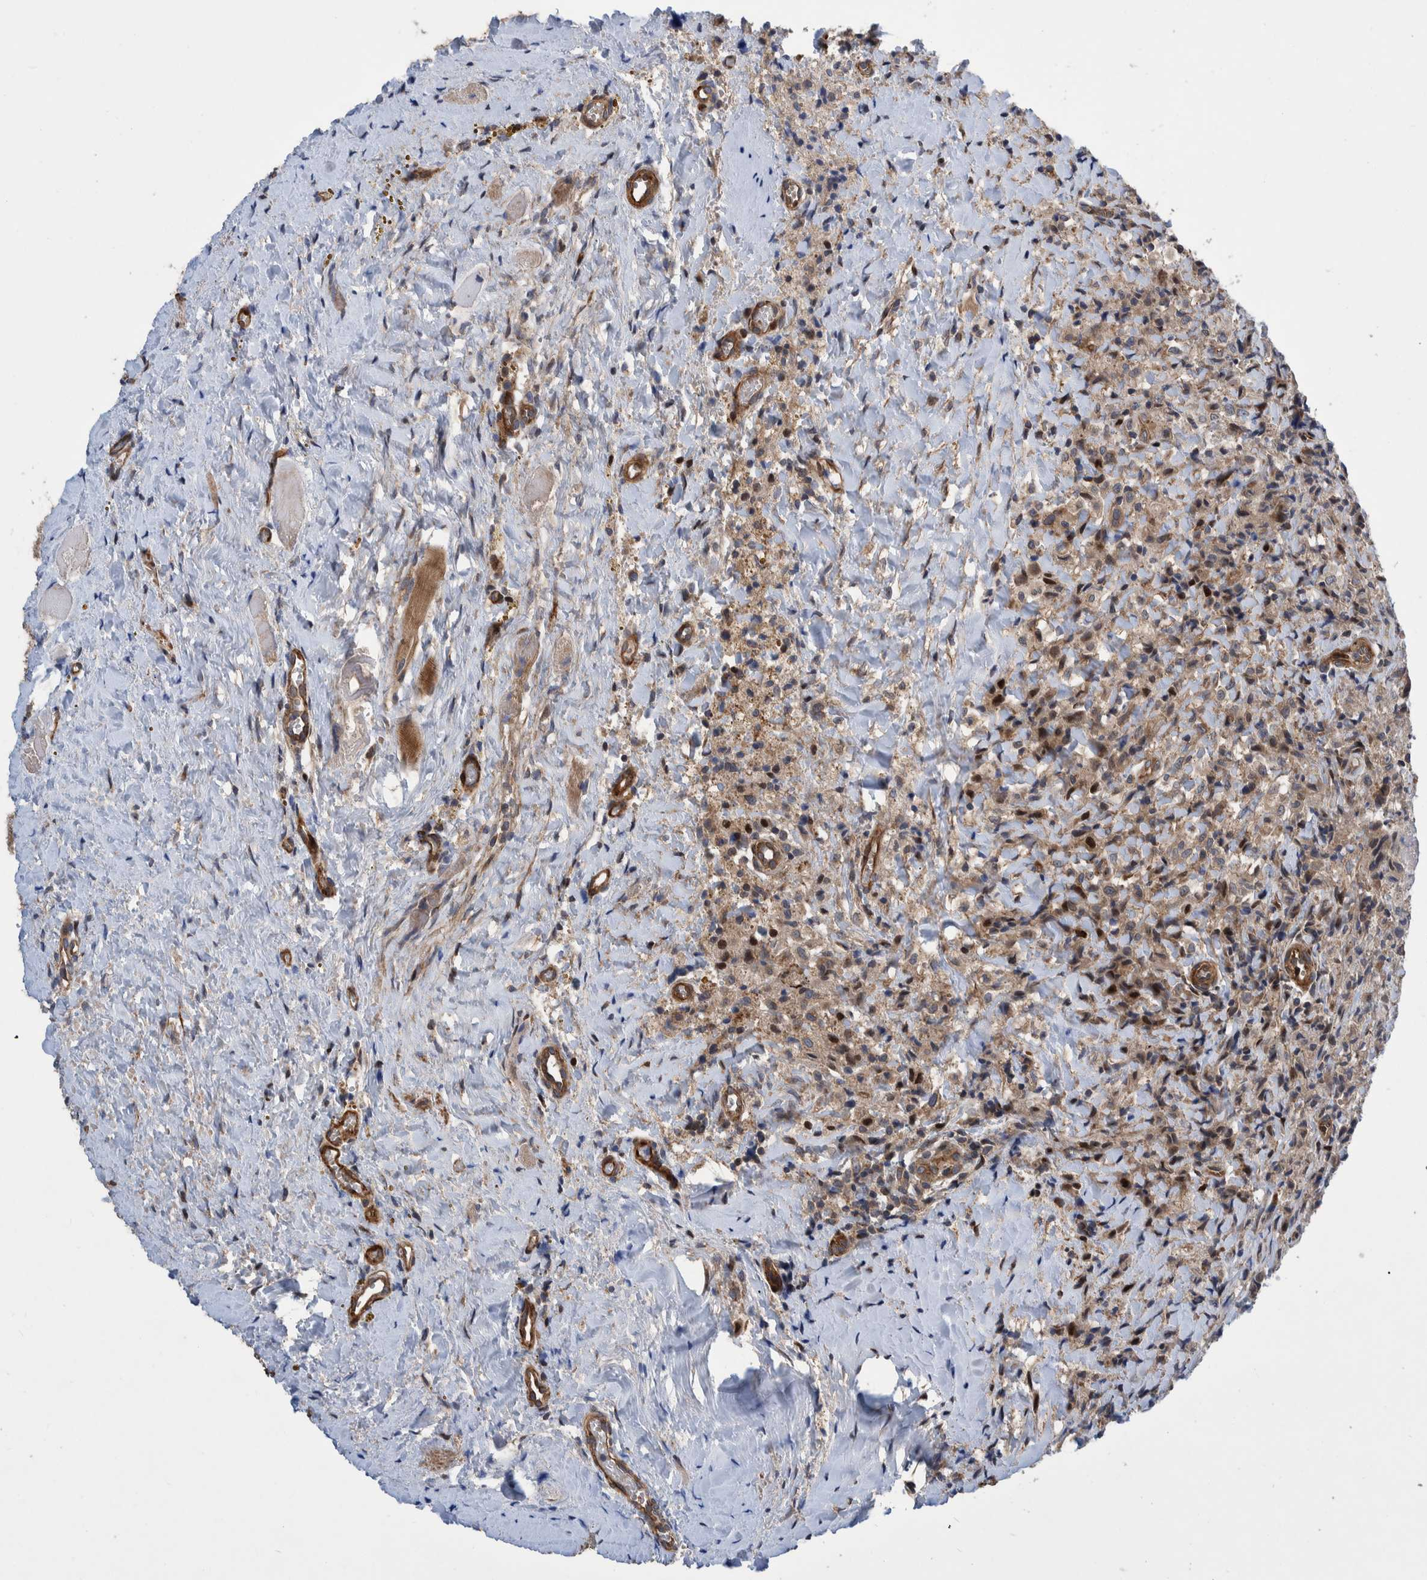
{"staining": {"intensity": "moderate", "quantity": ">75%", "location": "cytoplasmic/membranous"}, "tissue": "testis cancer", "cell_type": "Tumor cells", "image_type": "cancer", "snomed": [{"axis": "morphology", "description": "Carcinoma, Embryonal, NOS"}, {"axis": "topography", "description": "Testis"}], "caption": "A medium amount of moderate cytoplasmic/membranous staining is seen in about >75% of tumor cells in embryonal carcinoma (testis) tissue.", "gene": "GRPEL2", "patient": {"sex": "male", "age": 2}}